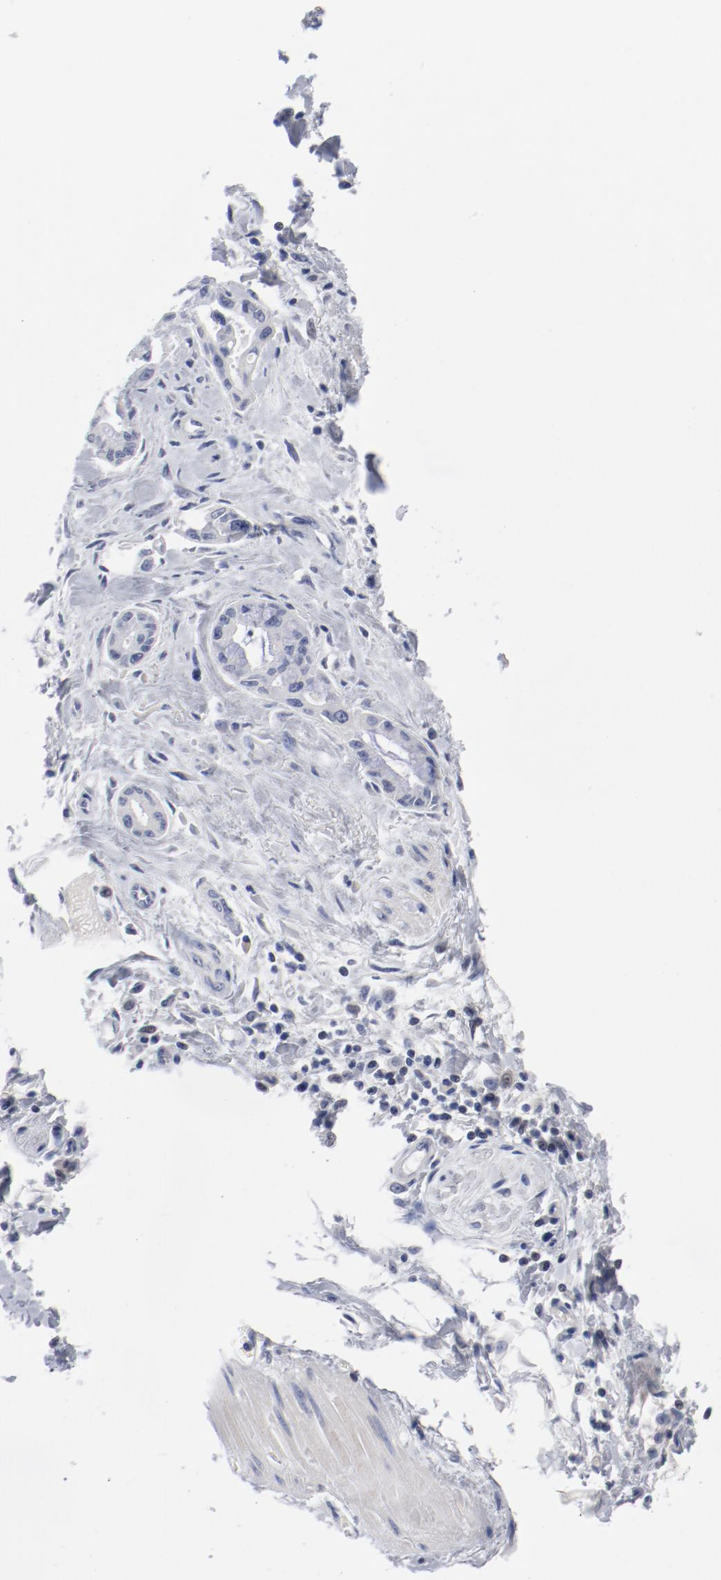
{"staining": {"intensity": "negative", "quantity": "none", "location": "none"}, "tissue": "pancreatic cancer", "cell_type": "Tumor cells", "image_type": "cancer", "snomed": [{"axis": "morphology", "description": "Adenocarcinoma, NOS"}, {"axis": "topography", "description": "Pancreas"}], "caption": "The immunohistochemistry micrograph has no significant positivity in tumor cells of adenocarcinoma (pancreatic) tissue.", "gene": "KCNK13", "patient": {"sex": "male", "age": 59}}